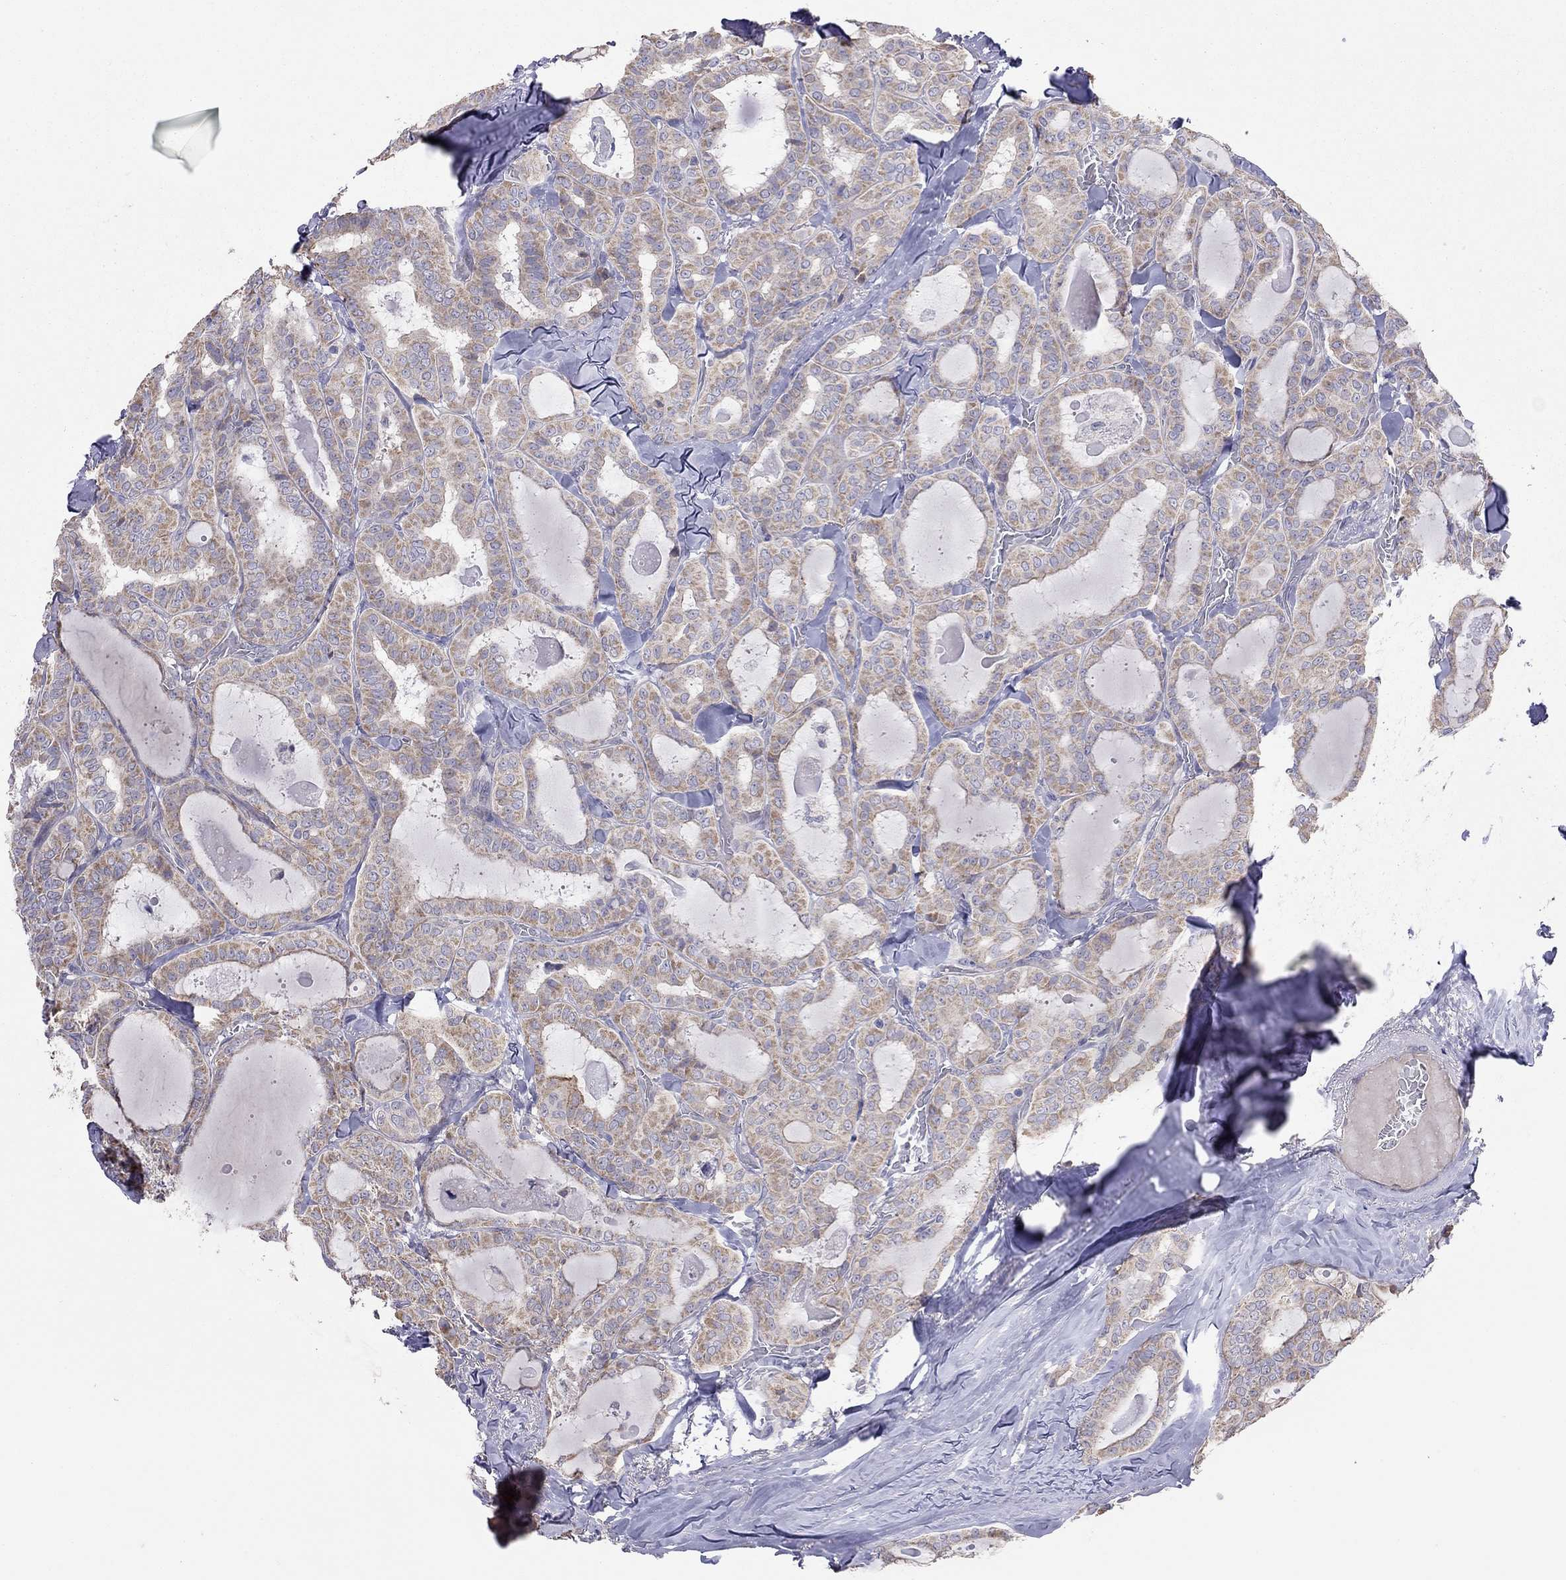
{"staining": {"intensity": "moderate", "quantity": ">75%", "location": "cytoplasmic/membranous"}, "tissue": "thyroid cancer", "cell_type": "Tumor cells", "image_type": "cancer", "snomed": [{"axis": "morphology", "description": "Papillary adenocarcinoma, NOS"}, {"axis": "topography", "description": "Thyroid gland"}], "caption": "A brown stain labels moderate cytoplasmic/membranous positivity of a protein in thyroid papillary adenocarcinoma tumor cells. (DAB IHC with brightfield microscopy, high magnification).", "gene": "SYTL2", "patient": {"sex": "female", "age": 39}}